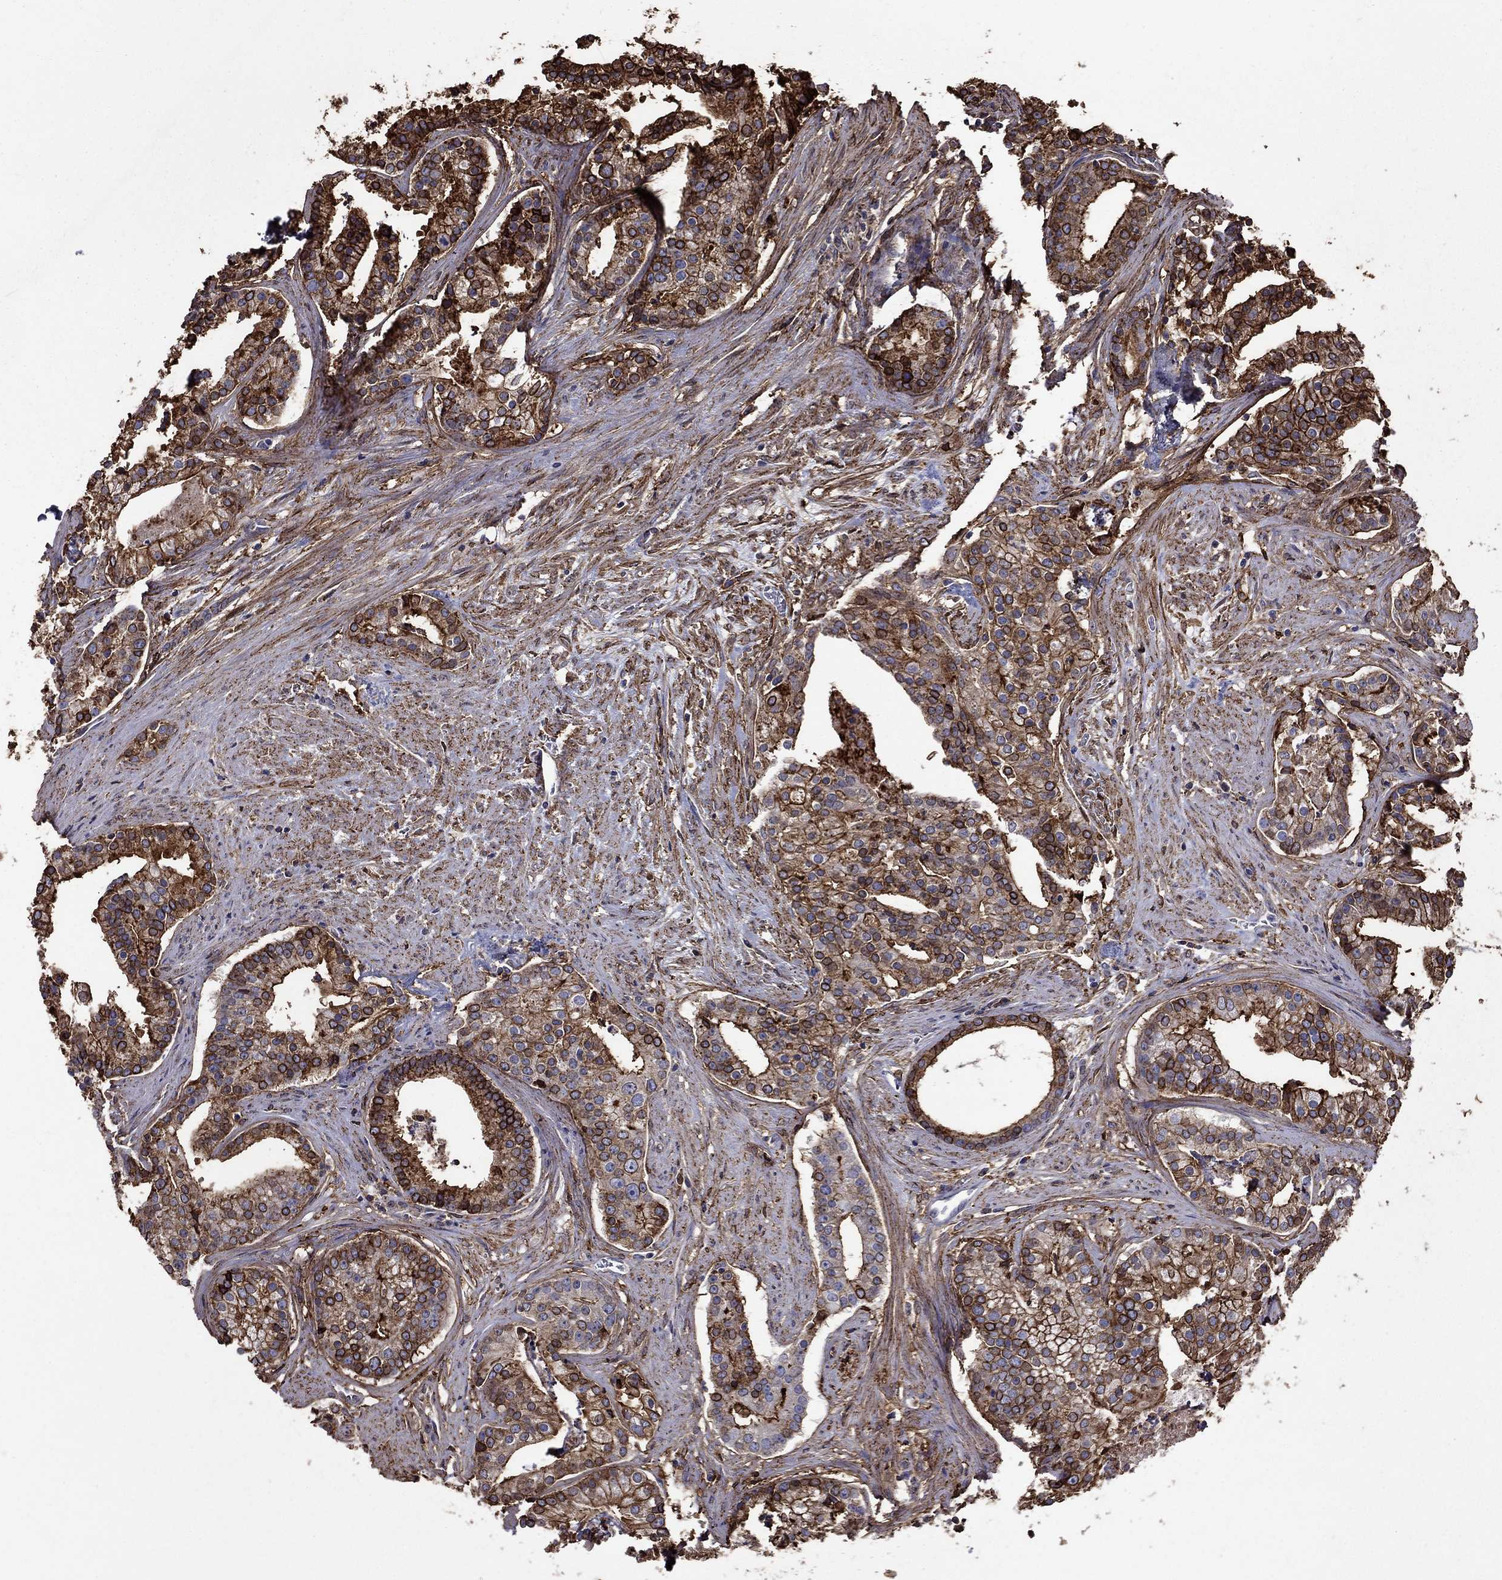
{"staining": {"intensity": "strong", "quantity": "25%-75%", "location": "cytoplasmic/membranous"}, "tissue": "prostate cancer", "cell_type": "Tumor cells", "image_type": "cancer", "snomed": [{"axis": "morphology", "description": "Adenocarcinoma, NOS"}, {"axis": "topography", "description": "Prostate and seminal vesicle, NOS"}, {"axis": "topography", "description": "Prostate"}], "caption": "Protein positivity by immunohistochemistry (IHC) exhibits strong cytoplasmic/membranous positivity in about 25%-75% of tumor cells in prostate adenocarcinoma.", "gene": "PLAU", "patient": {"sex": "male", "age": 44}}